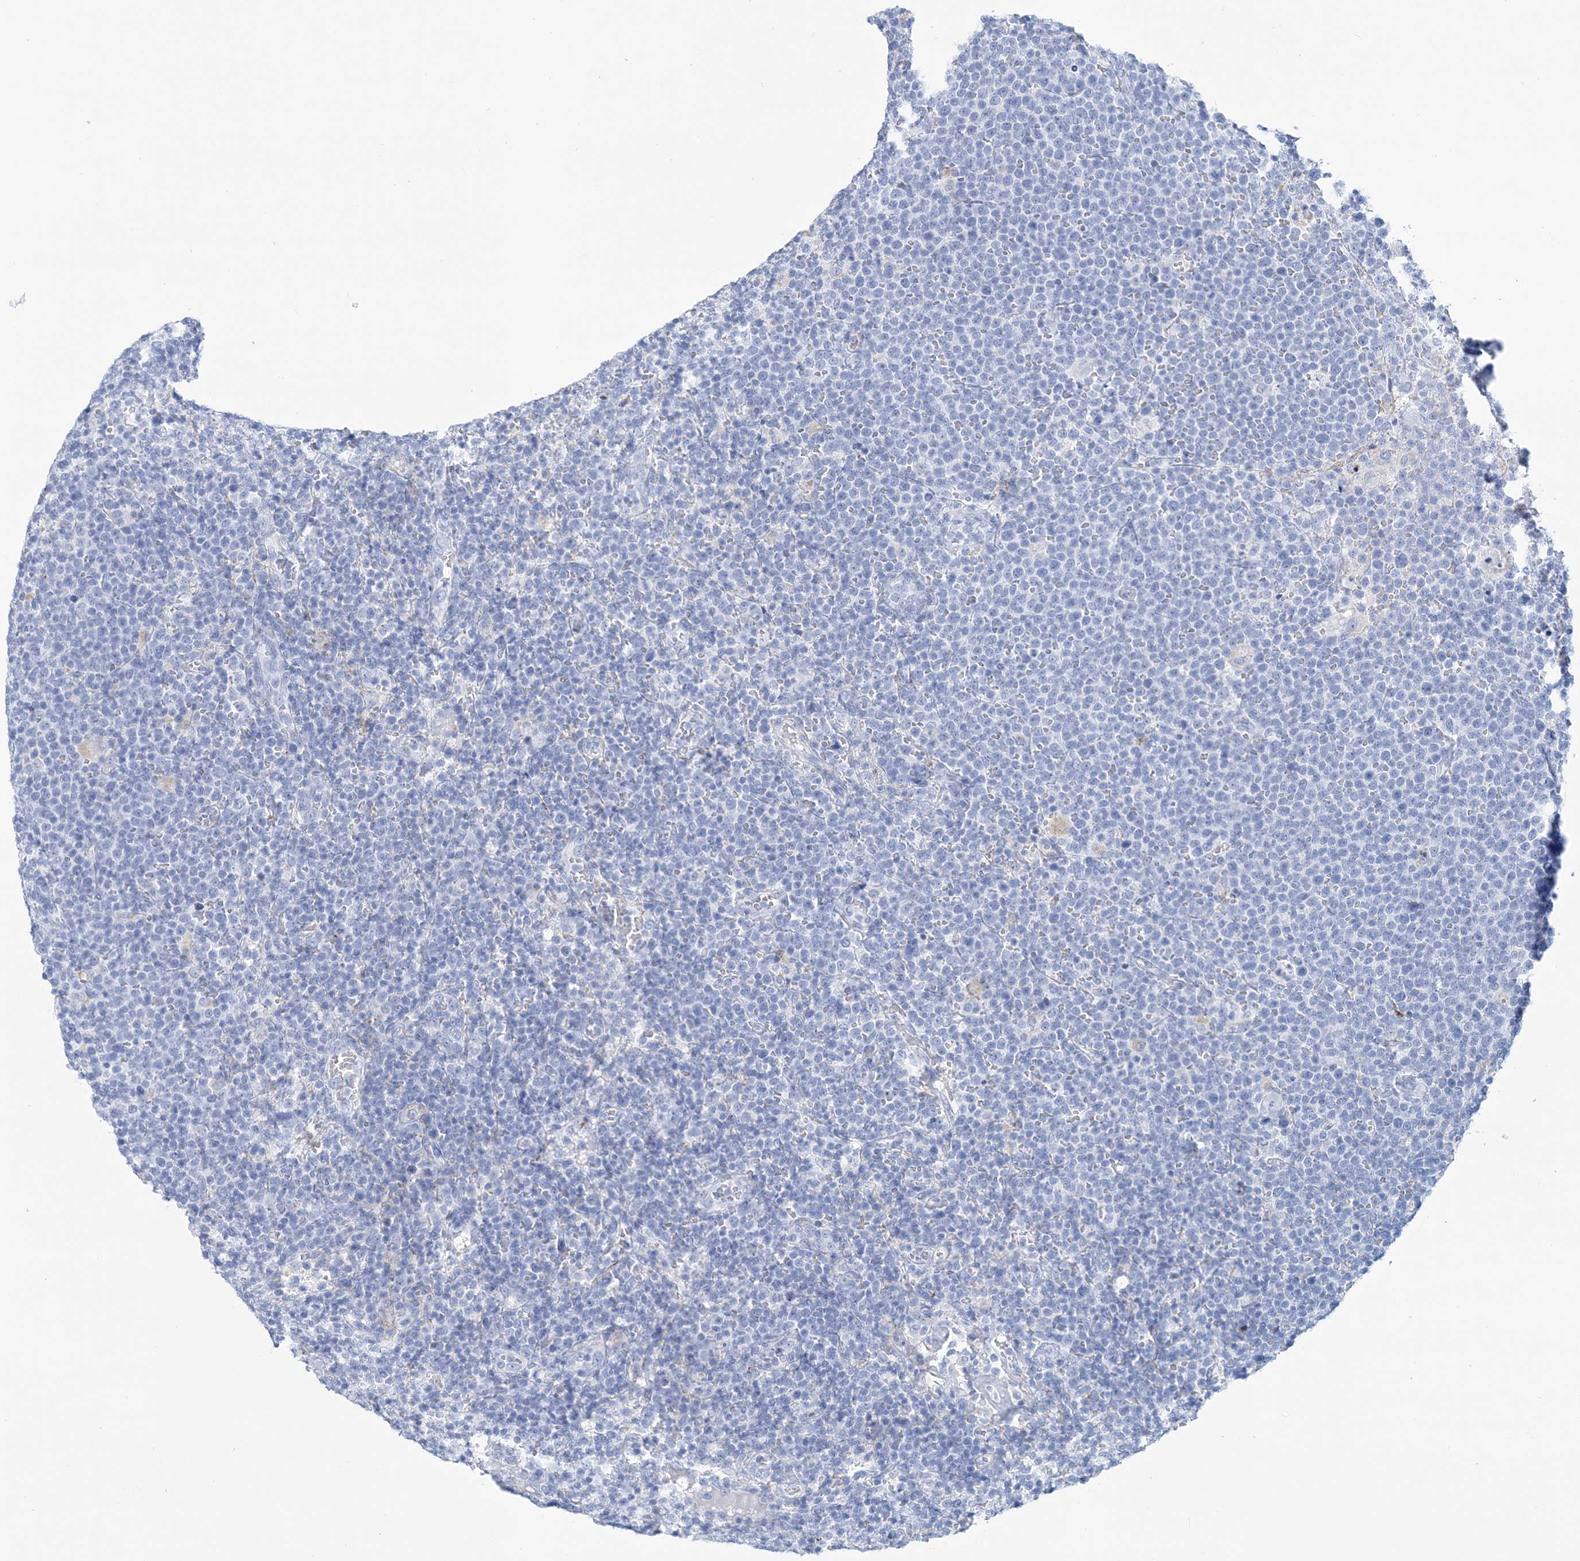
{"staining": {"intensity": "negative", "quantity": "none", "location": "none"}, "tissue": "lymphoma", "cell_type": "Tumor cells", "image_type": "cancer", "snomed": [{"axis": "morphology", "description": "Malignant lymphoma, non-Hodgkin's type, High grade"}, {"axis": "topography", "description": "Lymph node"}], "caption": "DAB immunohistochemical staining of high-grade malignant lymphoma, non-Hodgkin's type shows no significant positivity in tumor cells.", "gene": "NKX6-1", "patient": {"sex": "male", "age": 61}}